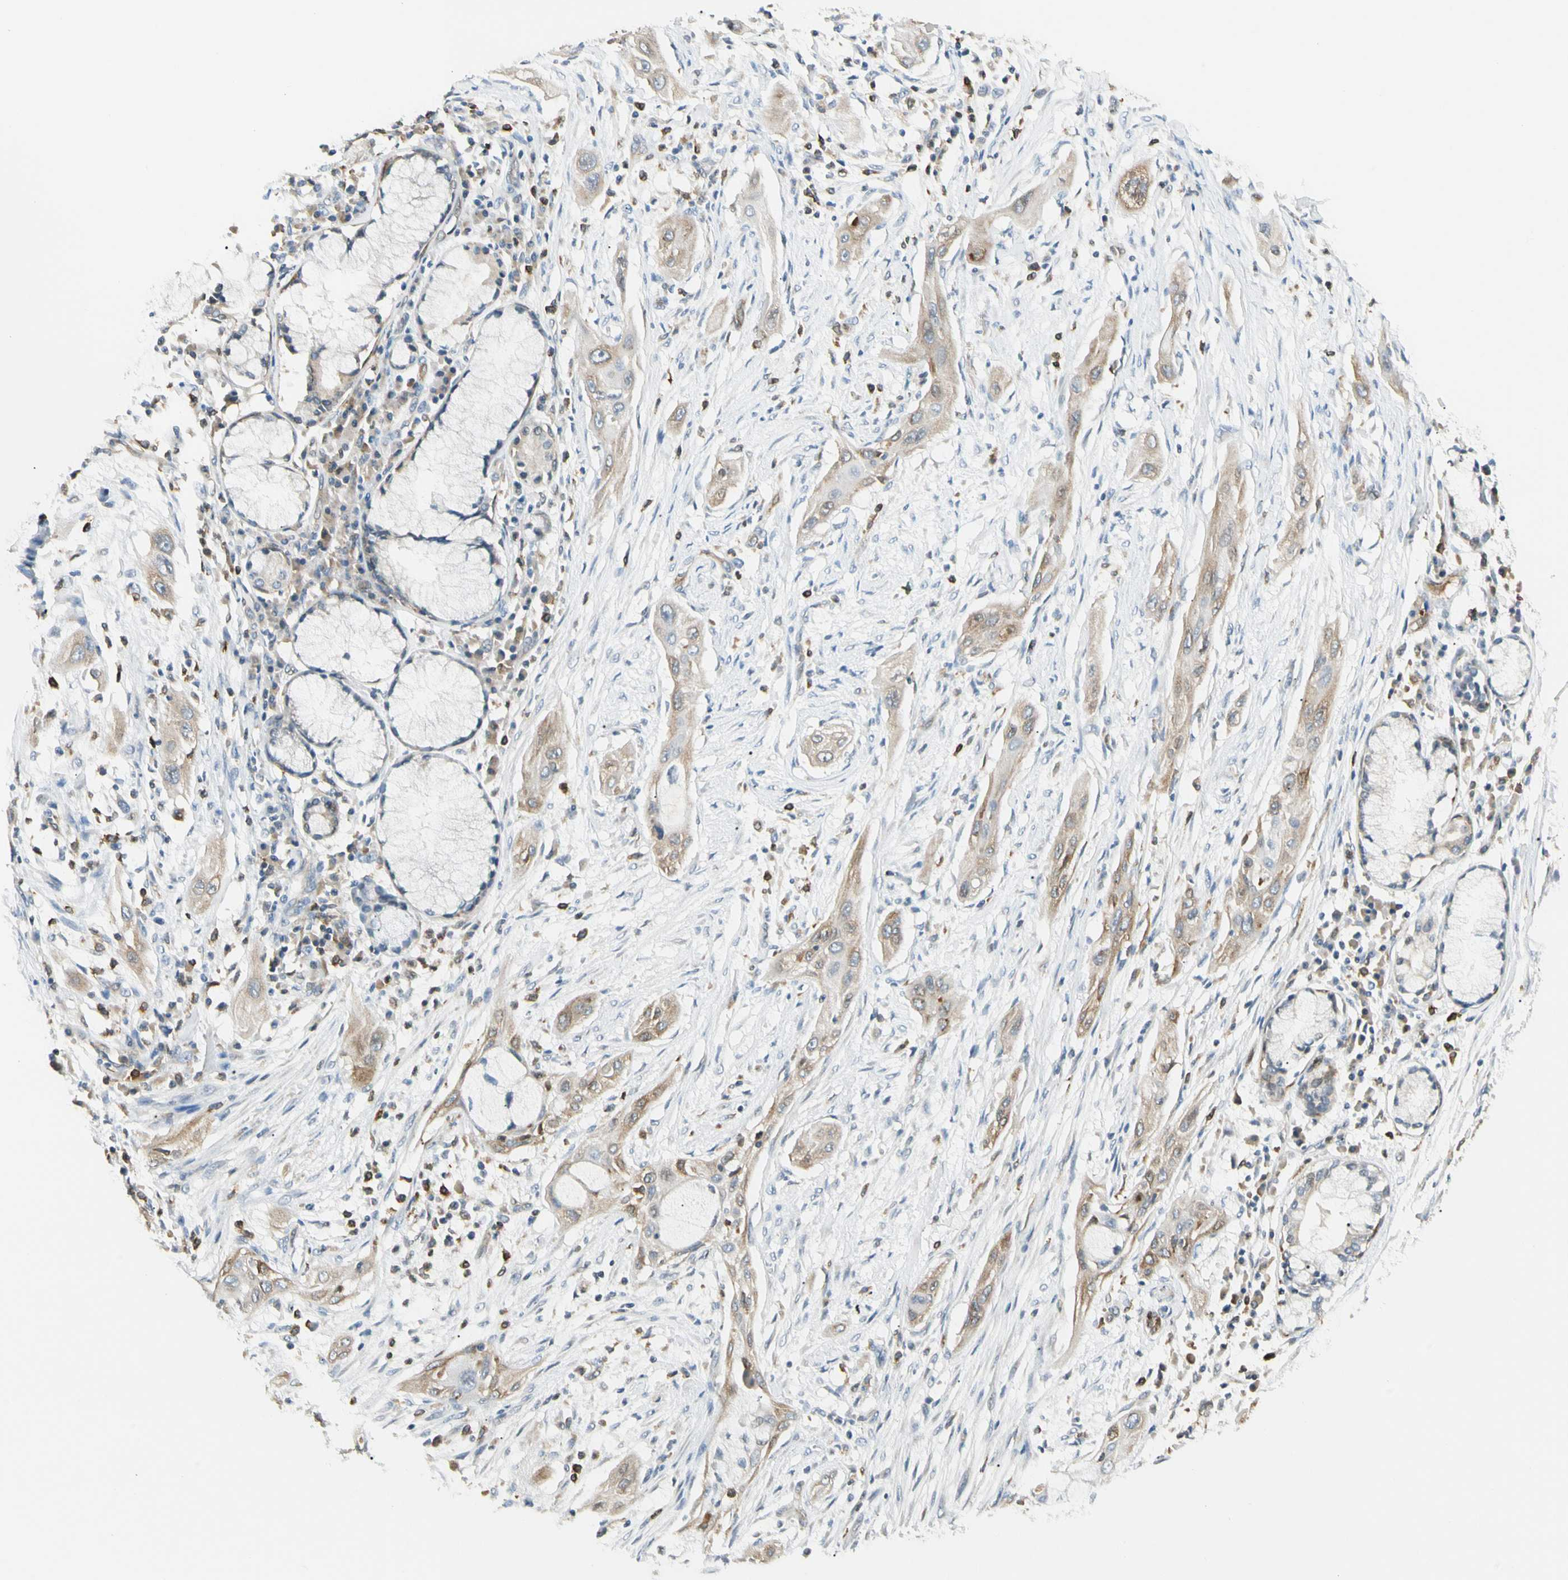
{"staining": {"intensity": "weak", "quantity": ">75%", "location": "cytoplasmic/membranous"}, "tissue": "lung cancer", "cell_type": "Tumor cells", "image_type": "cancer", "snomed": [{"axis": "morphology", "description": "Squamous cell carcinoma, NOS"}, {"axis": "topography", "description": "Lung"}], "caption": "Squamous cell carcinoma (lung) stained with IHC displays weak cytoplasmic/membranous staining in approximately >75% of tumor cells.", "gene": "LPCAT2", "patient": {"sex": "female", "age": 47}}